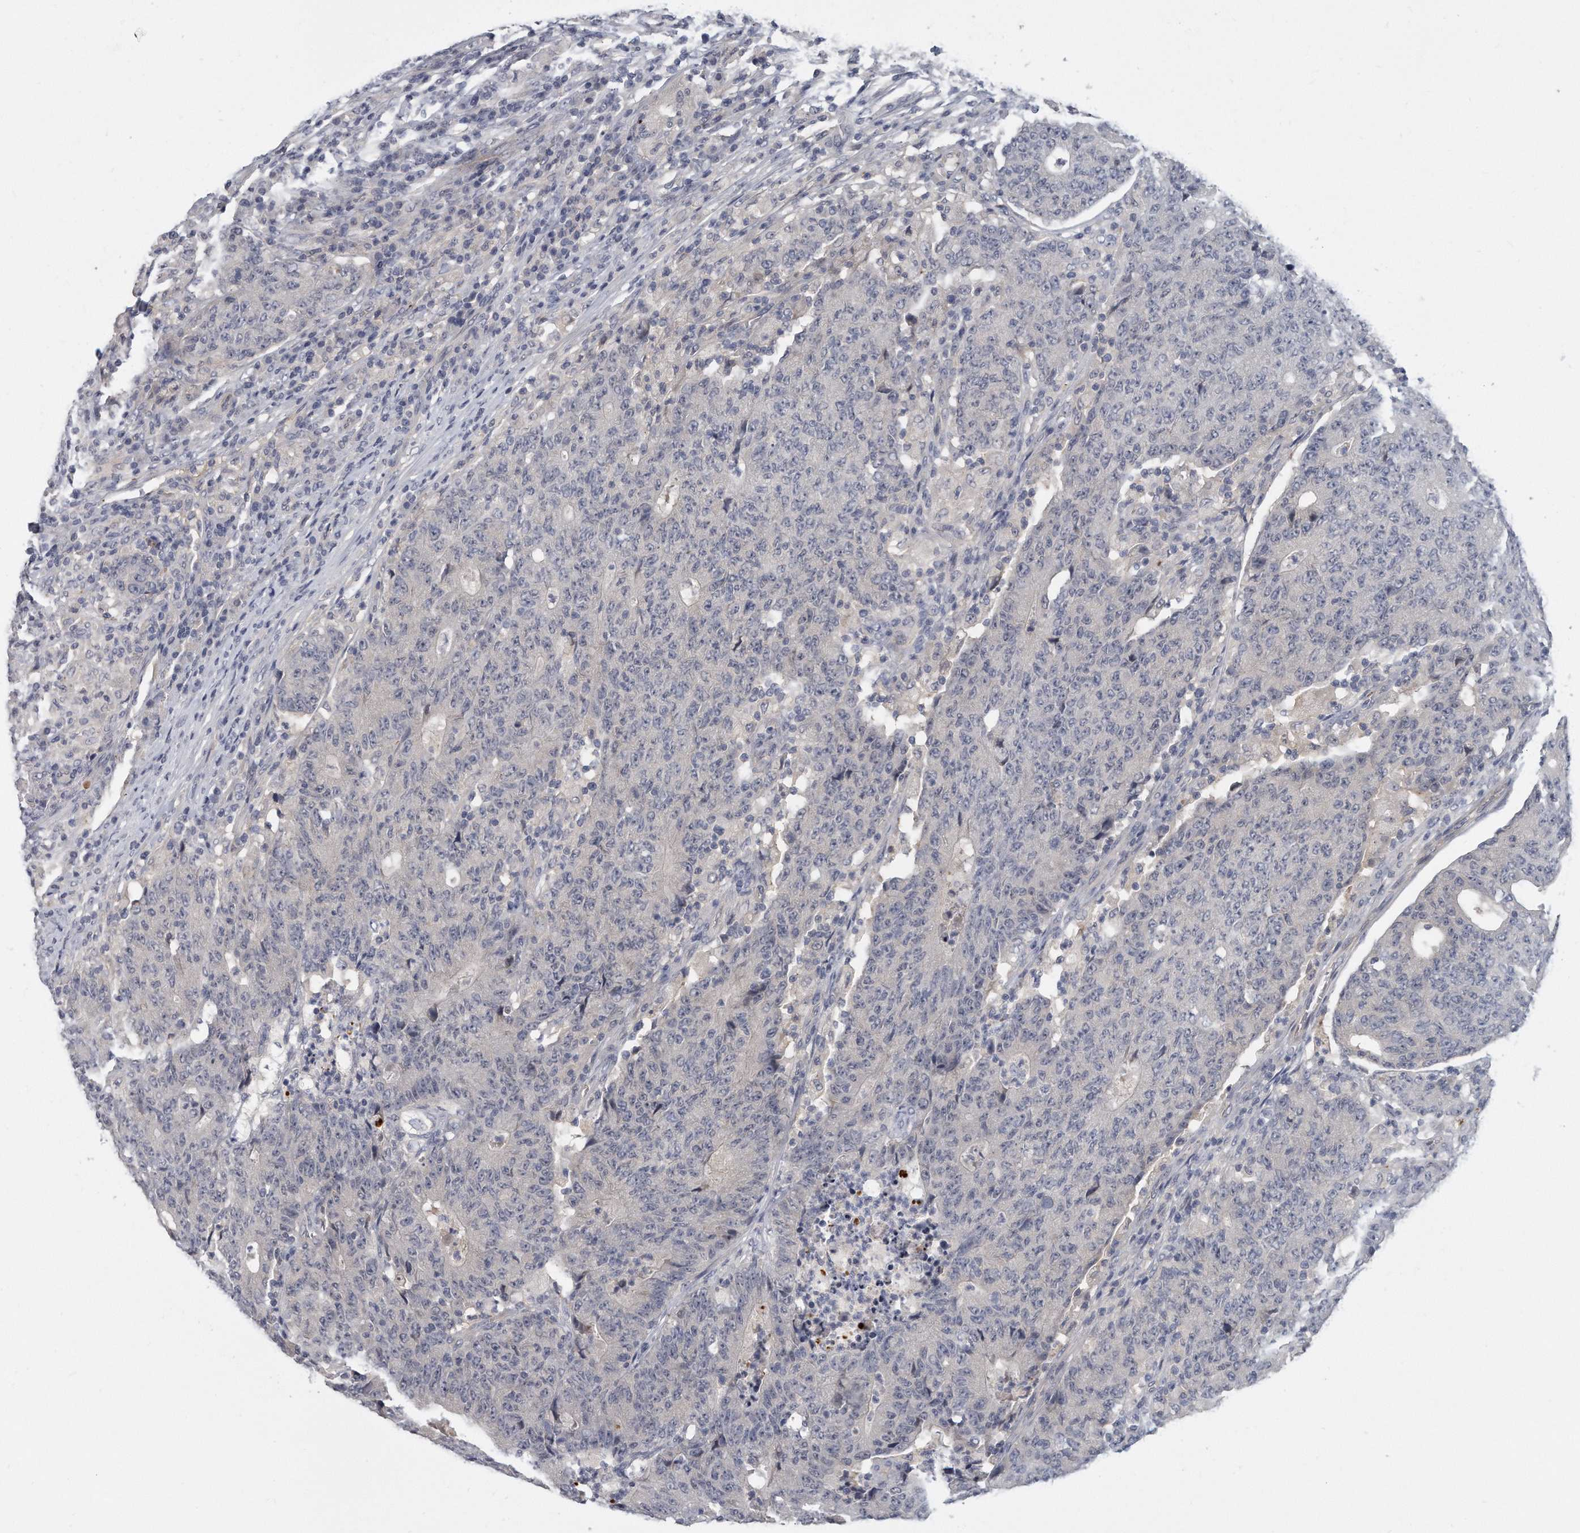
{"staining": {"intensity": "negative", "quantity": "none", "location": "none"}, "tissue": "colorectal cancer", "cell_type": "Tumor cells", "image_type": "cancer", "snomed": [{"axis": "morphology", "description": "Normal tissue, NOS"}, {"axis": "morphology", "description": "Adenocarcinoma, NOS"}, {"axis": "topography", "description": "Colon"}], "caption": "Tumor cells show no significant protein expression in adenocarcinoma (colorectal). (DAB immunohistochemistry visualized using brightfield microscopy, high magnification).", "gene": "KLHL7", "patient": {"sex": "female", "age": 75}}